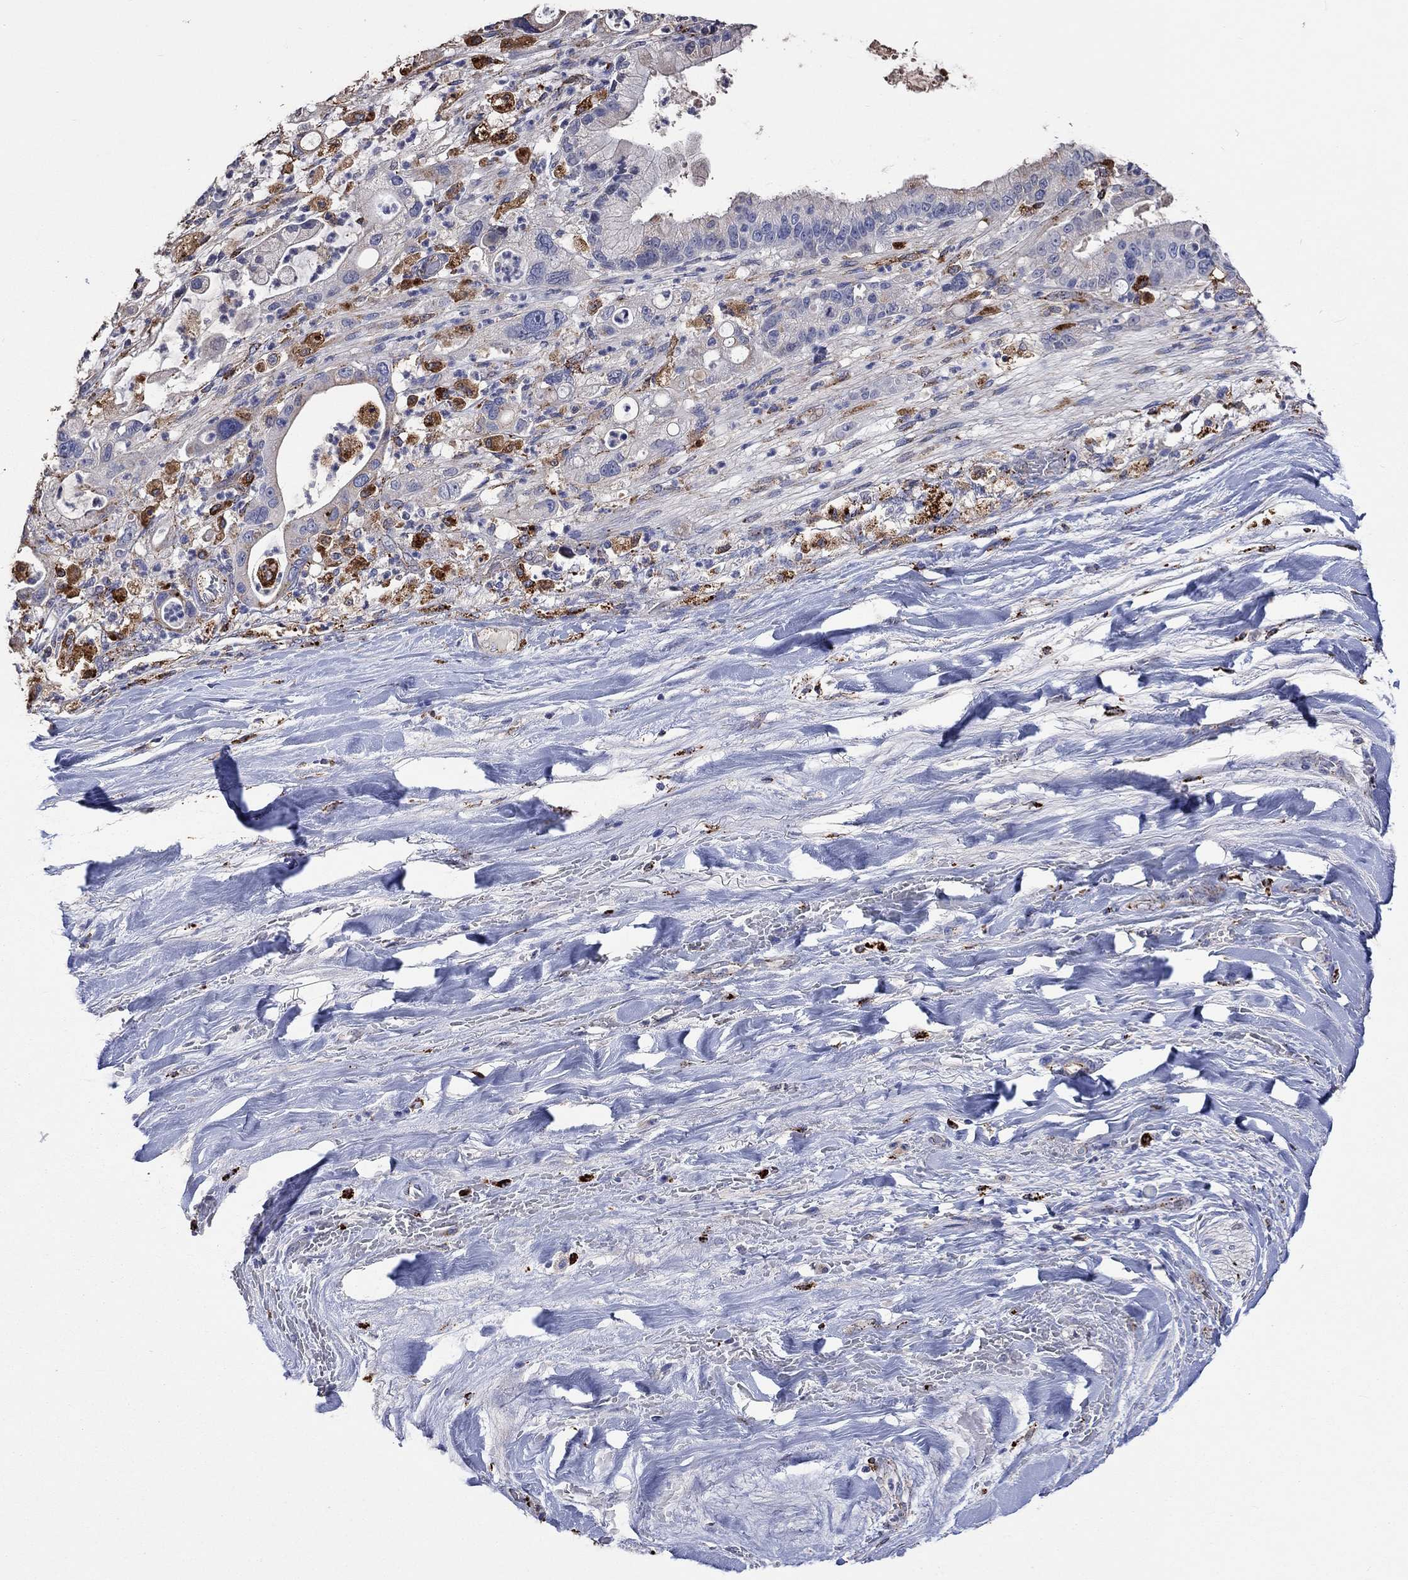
{"staining": {"intensity": "negative", "quantity": "none", "location": "none"}, "tissue": "liver cancer", "cell_type": "Tumor cells", "image_type": "cancer", "snomed": [{"axis": "morphology", "description": "Cholangiocarcinoma"}, {"axis": "topography", "description": "Liver"}], "caption": "Protein analysis of liver cholangiocarcinoma demonstrates no significant staining in tumor cells. The staining was performed using DAB (3,3'-diaminobenzidine) to visualize the protein expression in brown, while the nuclei were stained in blue with hematoxylin (Magnification: 20x).", "gene": "CTSB", "patient": {"sex": "female", "age": 54}}